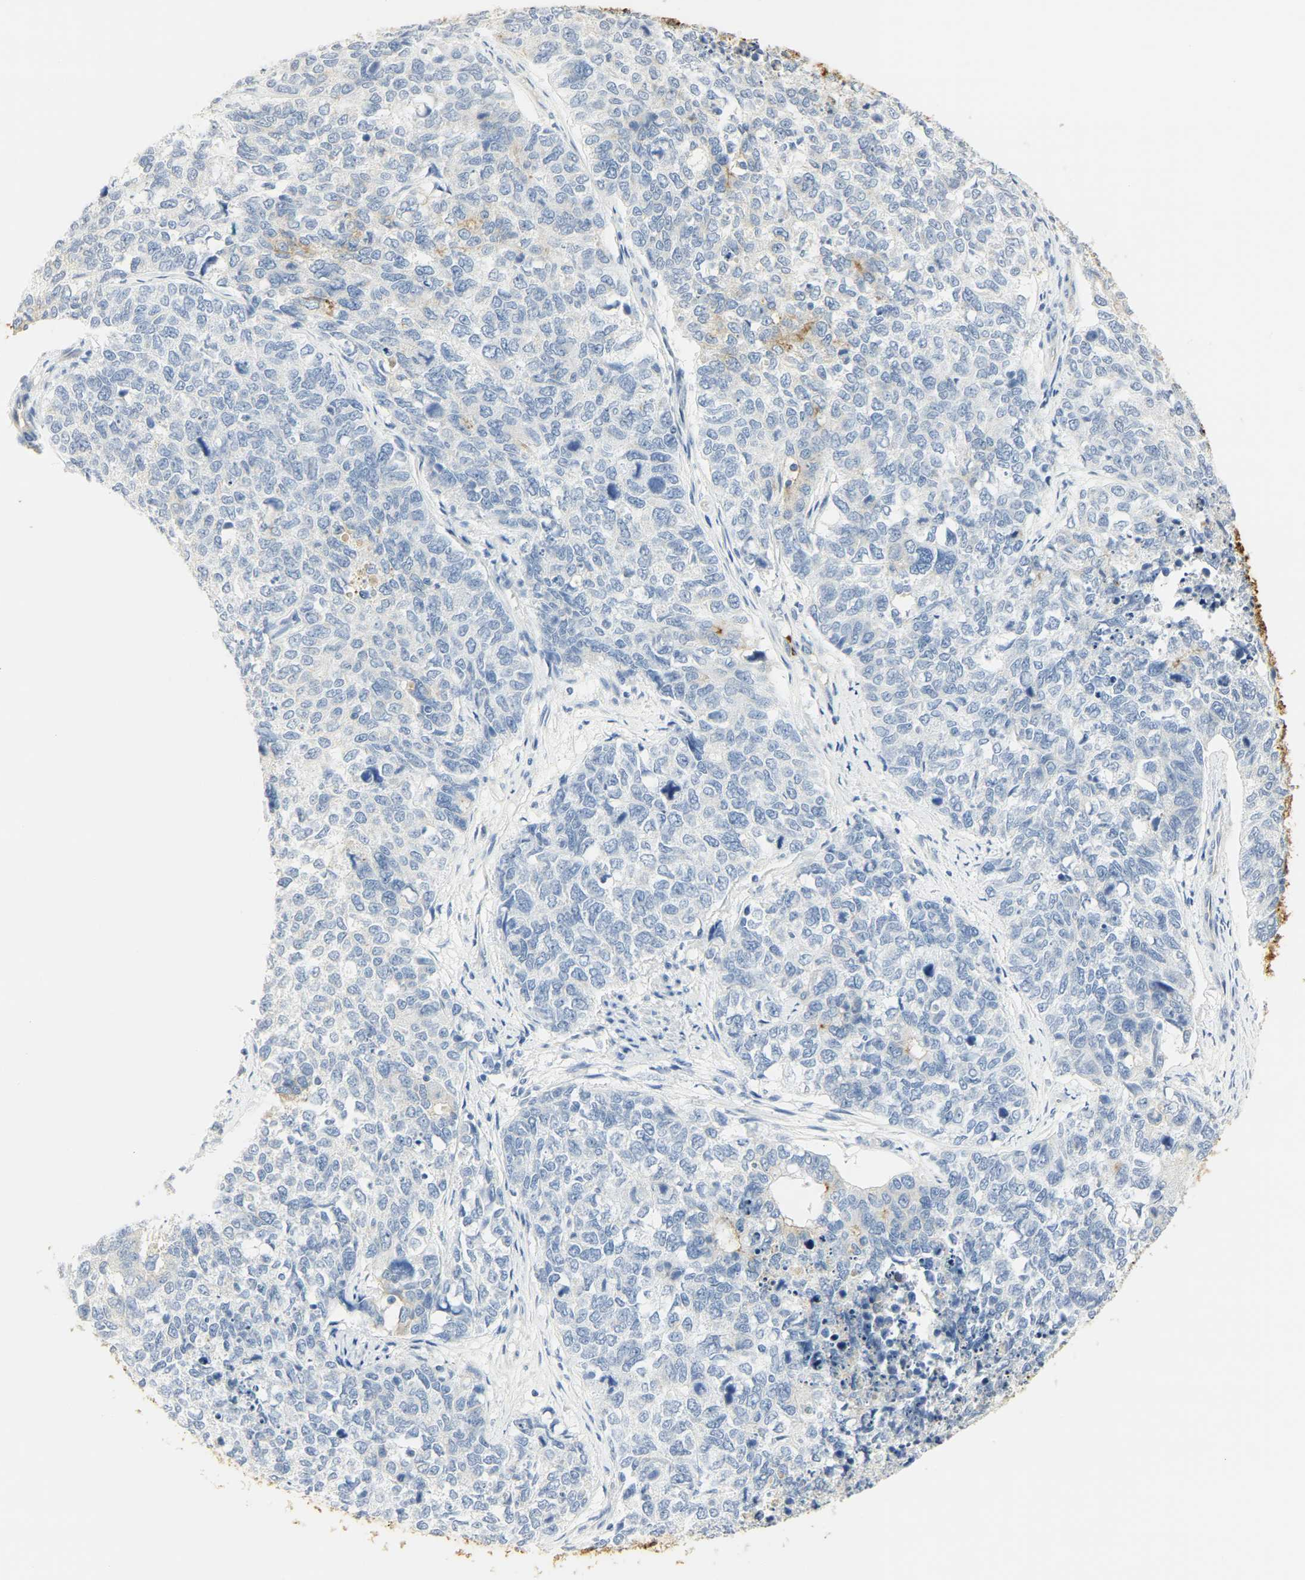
{"staining": {"intensity": "moderate", "quantity": "<25%", "location": "cytoplasmic/membranous"}, "tissue": "cervical cancer", "cell_type": "Tumor cells", "image_type": "cancer", "snomed": [{"axis": "morphology", "description": "Squamous cell carcinoma, NOS"}, {"axis": "topography", "description": "Cervix"}], "caption": "A histopathology image of human squamous cell carcinoma (cervical) stained for a protein exhibits moderate cytoplasmic/membranous brown staining in tumor cells.", "gene": "CEACAM5", "patient": {"sex": "female", "age": 63}}